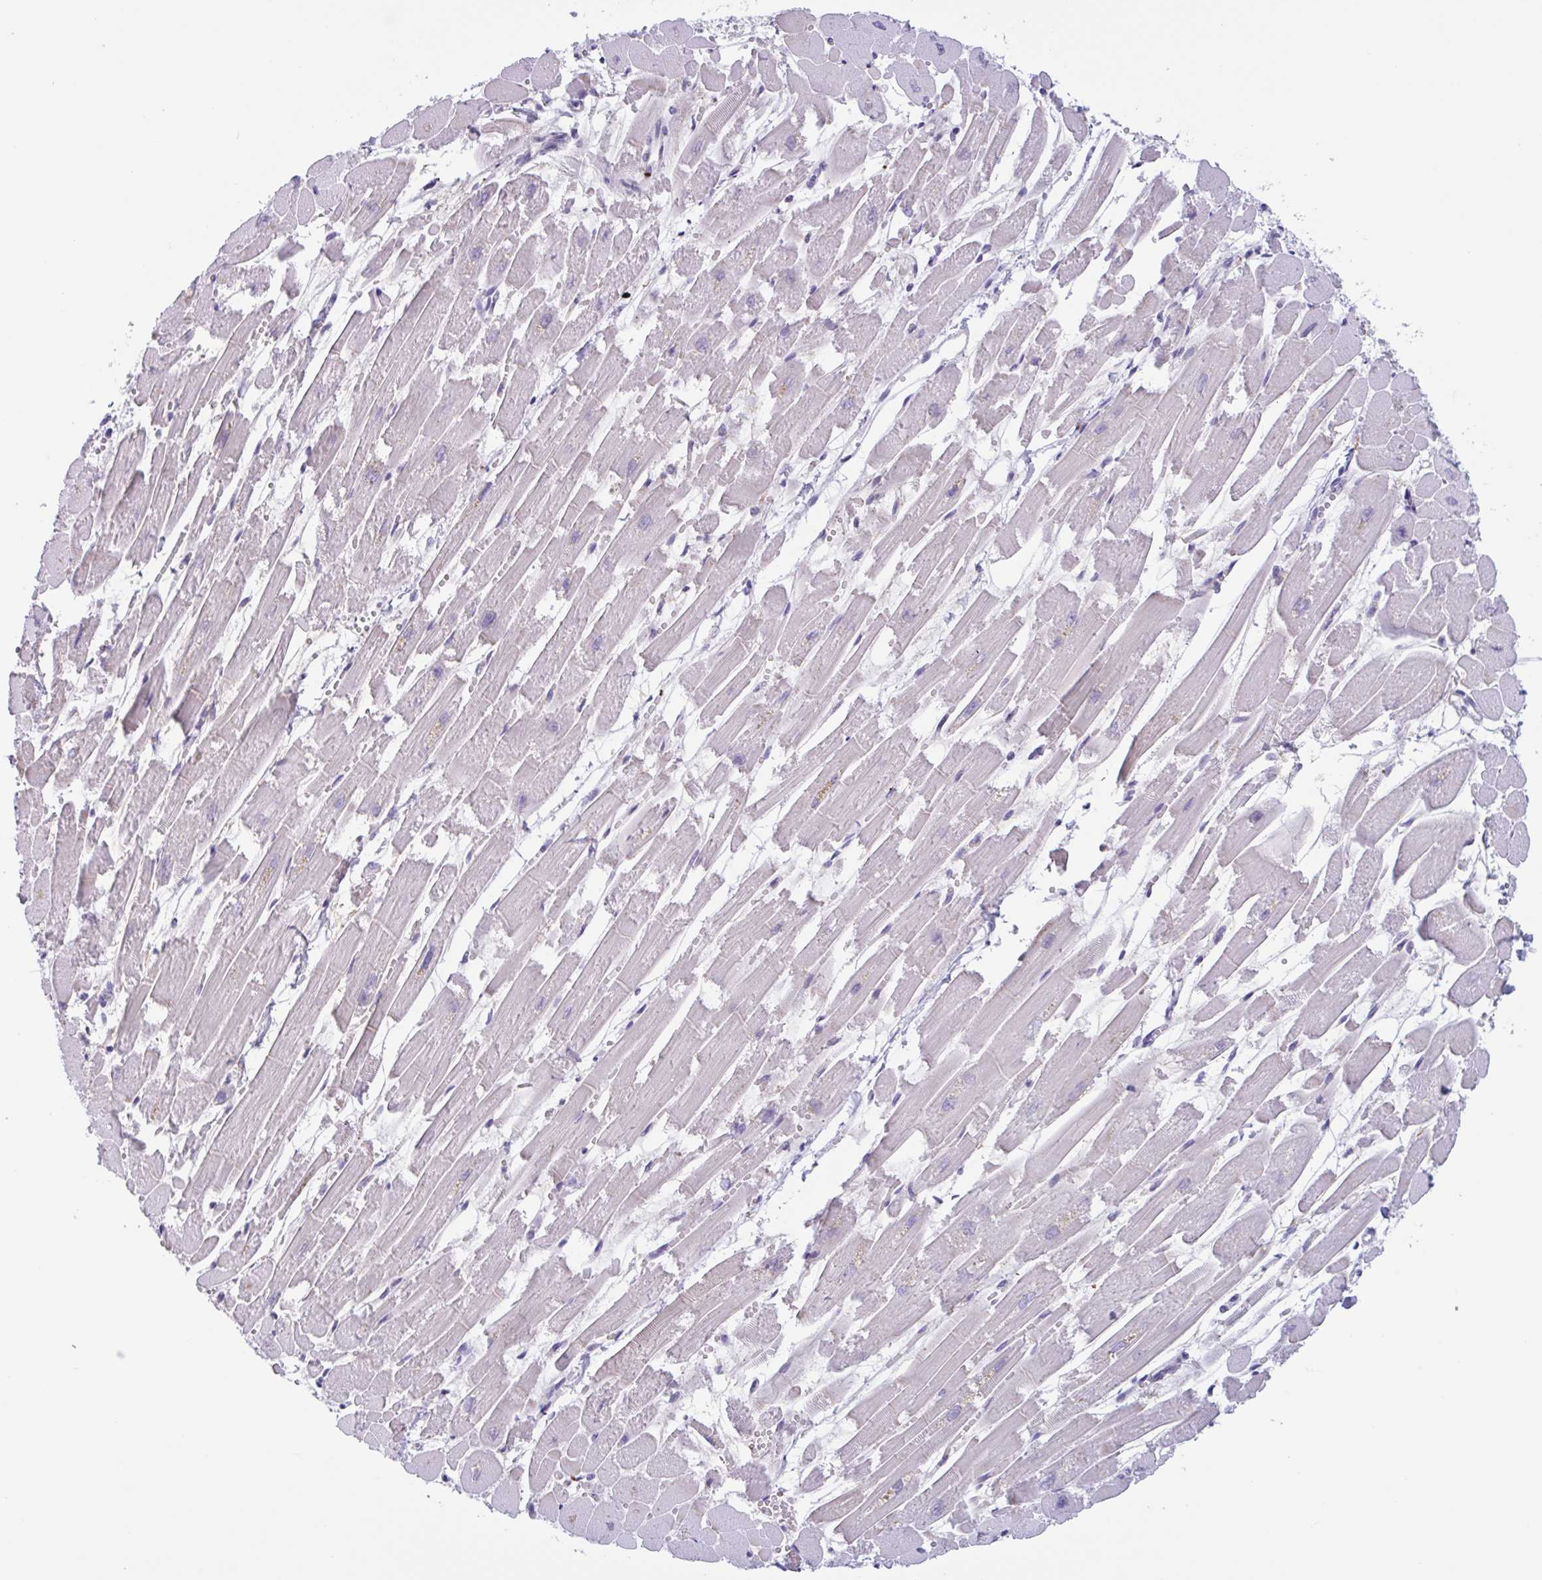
{"staining": {"intensity": "moderate", "quantity": "<25%", "location": "cytoplasmic/membranous,nuclear"}, "tissue": "heart muscle", "cell_type": "Cardiomyocytes", "image_type": "normal", "snomed": [{"axis": "morphology", "description": "Normal tissue, NOS"}, {"axis": "topography", "description": "Heart"}], "caption": "A histopathology image of heart muscle stained for a protein reveals moderate cytoplasmic/membranous,nuclear brown staining in cardiomyocytes. (DAB (3,3'-diaminobenzidine) IHC, brown staining for protein, blue staining for nuclei).", "gene": "PLG", "patient": {"sex": "female", "age": 52}}